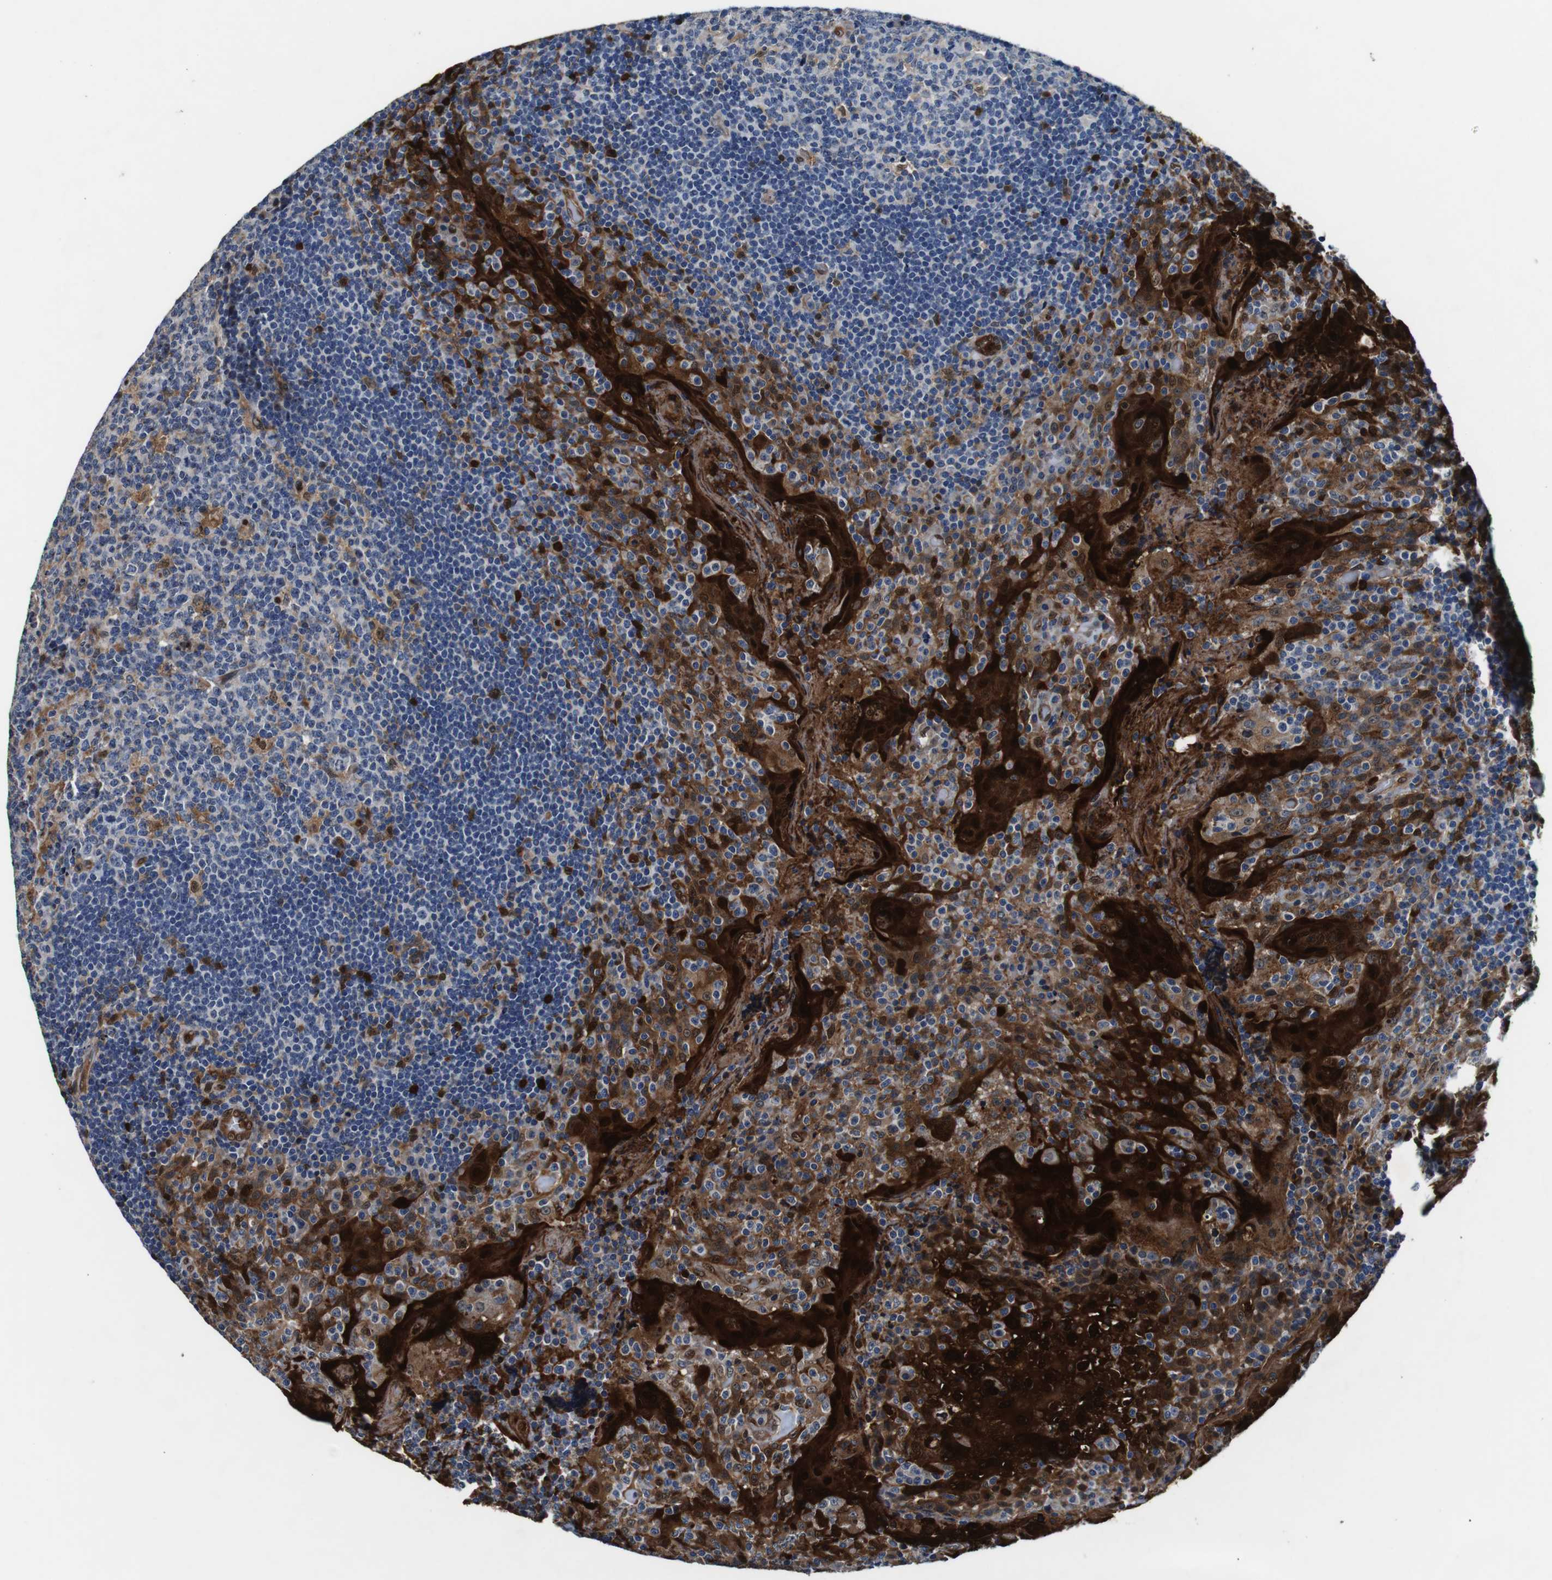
{"staining": {"intensity": "moderate", "quantity": "<25%", "location": "cytoplasmic/membranous,nuclear"}, "tissue": "tonsil", "cell_type": "Germinal center cells", "image_type": "normal", "snomed": [{"axis": "morphology", "description": "Normal tissue, NOS"}, {"axis": "topography", "description": "Tonsil"}], "caption": "DAB (3,3'-diaminobenzidine) immunohistochemical staining of normal human tonsil demonstrates moderate cytoplasmic/membranous,nuclear protein expression in about <25% of germinal center cells. The staining is performed using DAB brown chromogen to label protein expression. The nuclei are counter-stained blue using hematoxylin.", "gene": "ANXA1", "patient": {"sex": "male", "age": 17}}